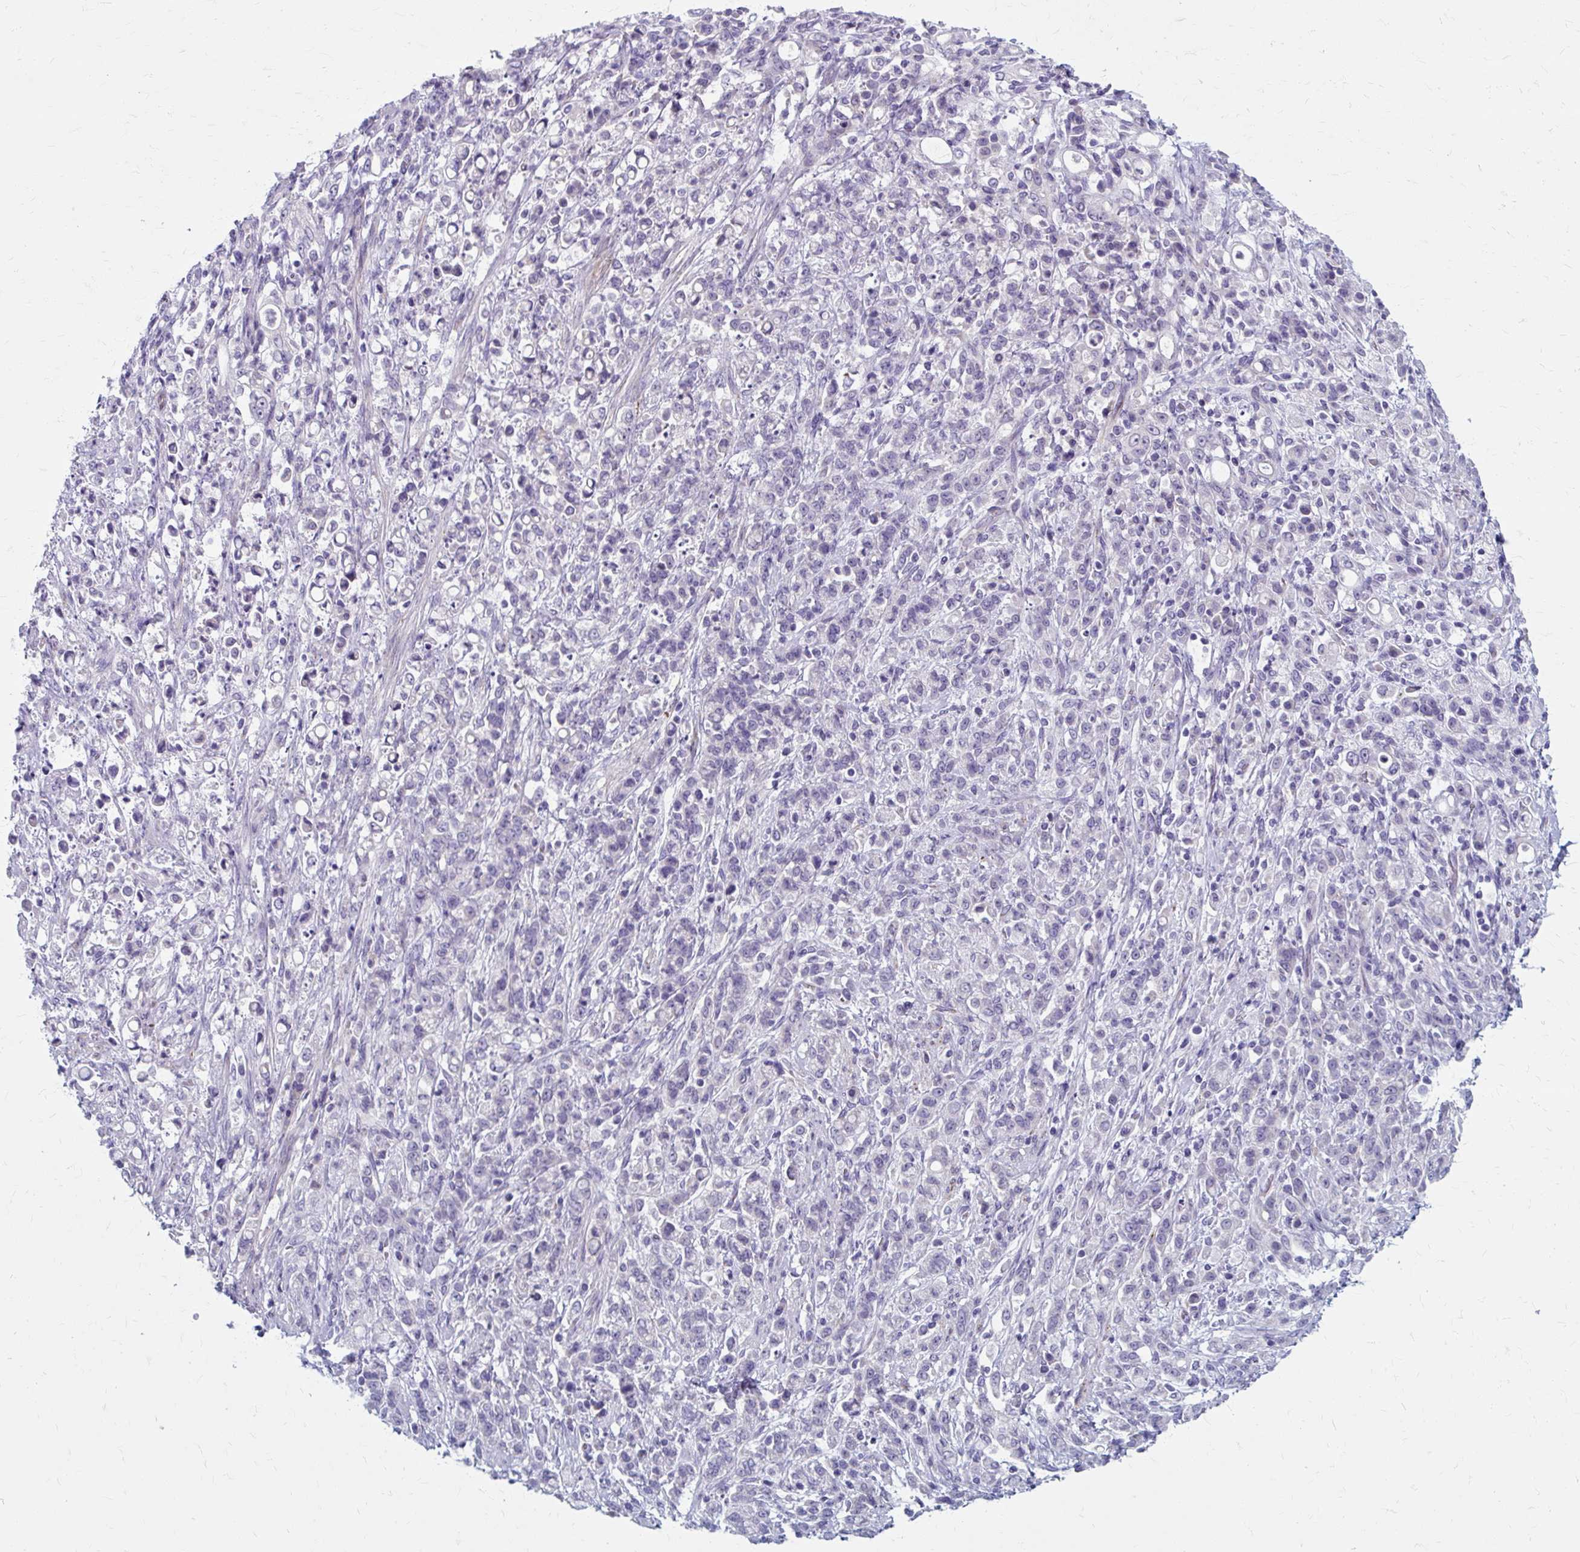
{"staining": {"intensity": "negative", "quantity": "none", "location": "none"}, "tissue": "stomach cancer", "cell_type": "Tumor cells", "image_type": "cancer", "snomed": [{"axis": "morphology", "description": "Adenocarcinoma, NOS"}, {"axis": "topography", "description": "Stomach"}], "caption": "The image demonstrates no significant staining in tumor cells of stomach cancer (adenocarcinoma).", "gene": "ZNF555", "patient": {"sex": "female", "age": 60}}